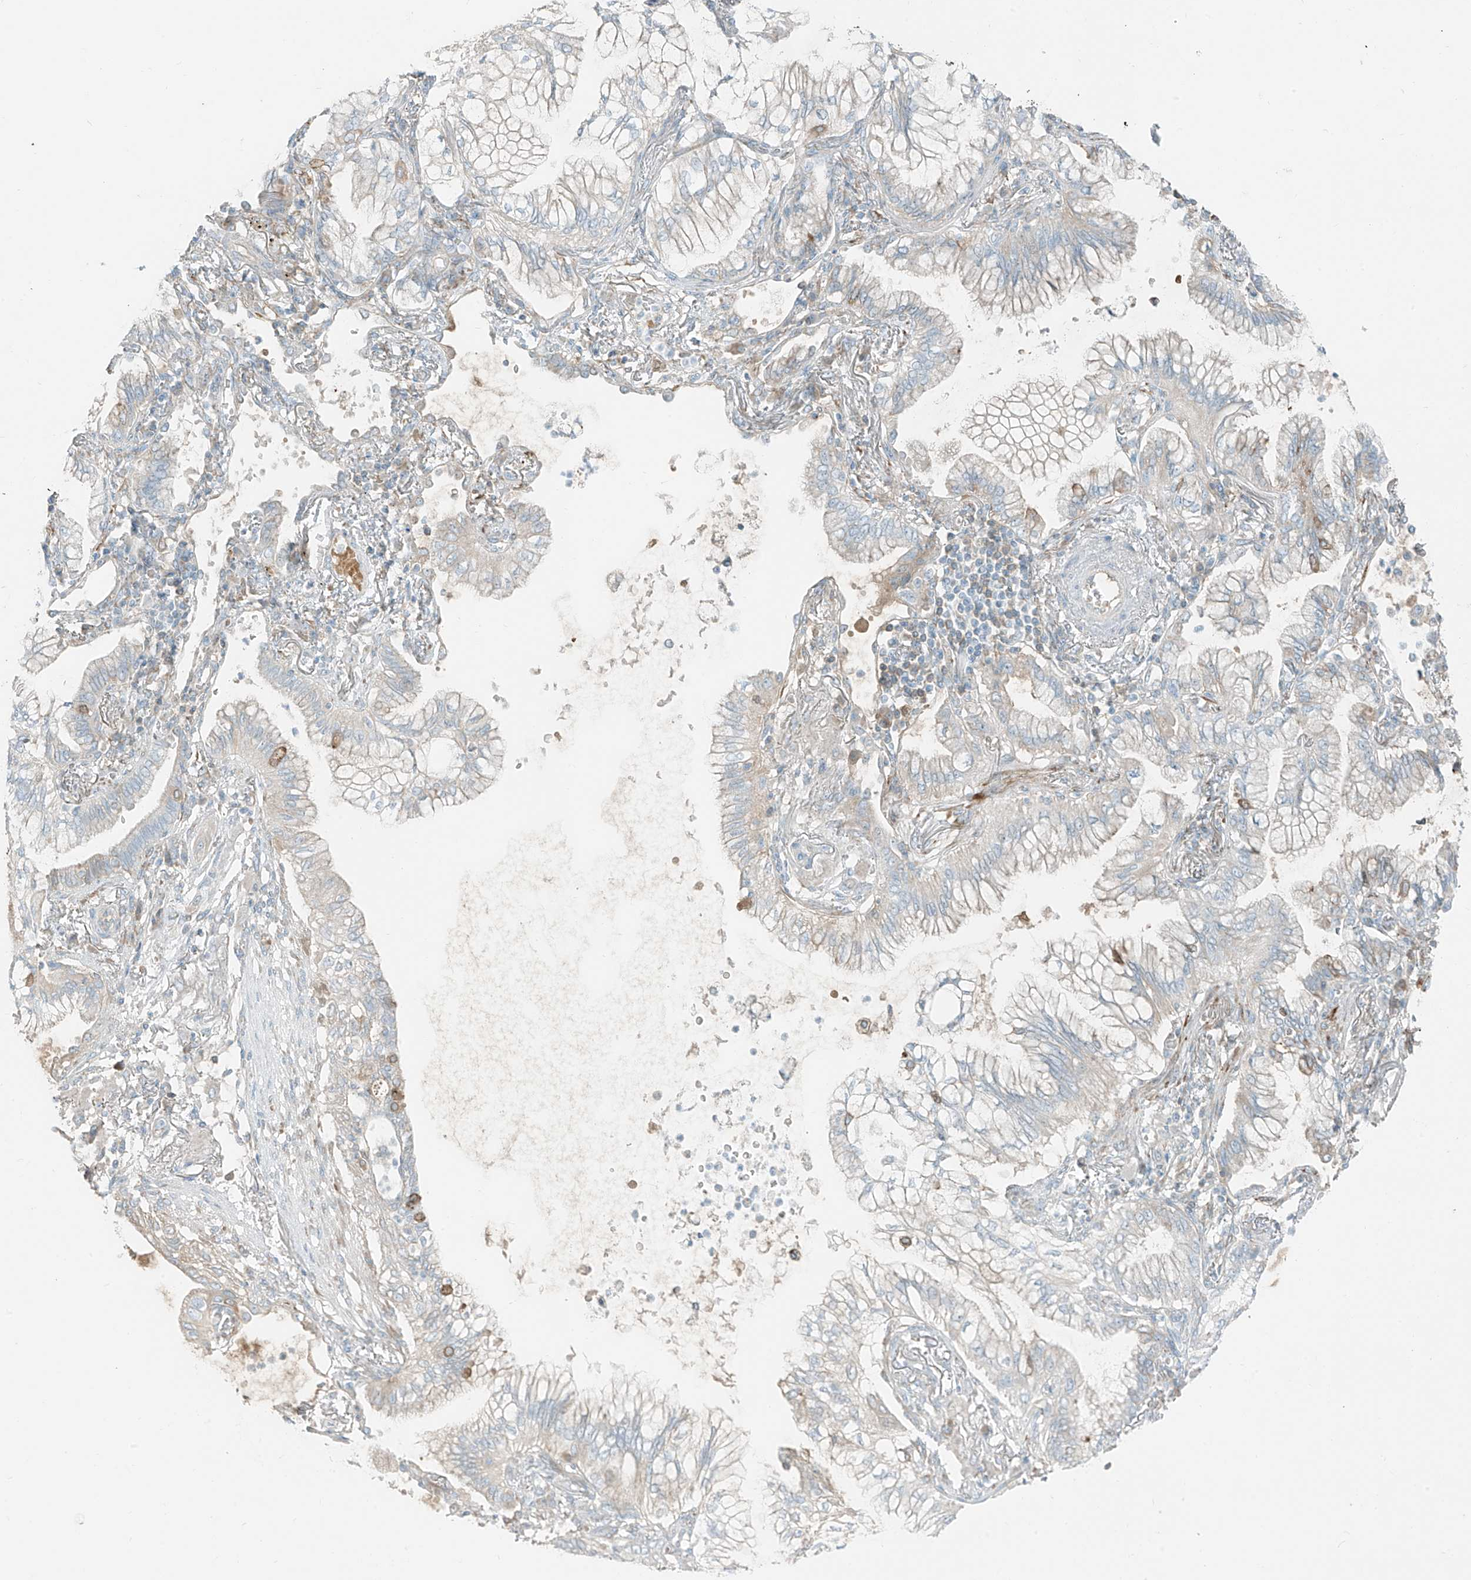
{"staining": {"intensity": "negative", "quantity": "none", "location": "none"}, "tissue": "lung cancer", "cell_type": "Tumor cells", "image_type": "cancer", "snomed": [{"axis": "morphology", "description": "Adenocarcinoma, NOS"}, {"axis": "topography", "description": "Lung"}], "caption": "An IHC image of lung cancer (adenocarcinoma) is shown. There is no staining in tumor cells of lung cancer (adenocarcinoma).", "gene": "FSTL1", "patient": {"sex": "female", "age": 70}}